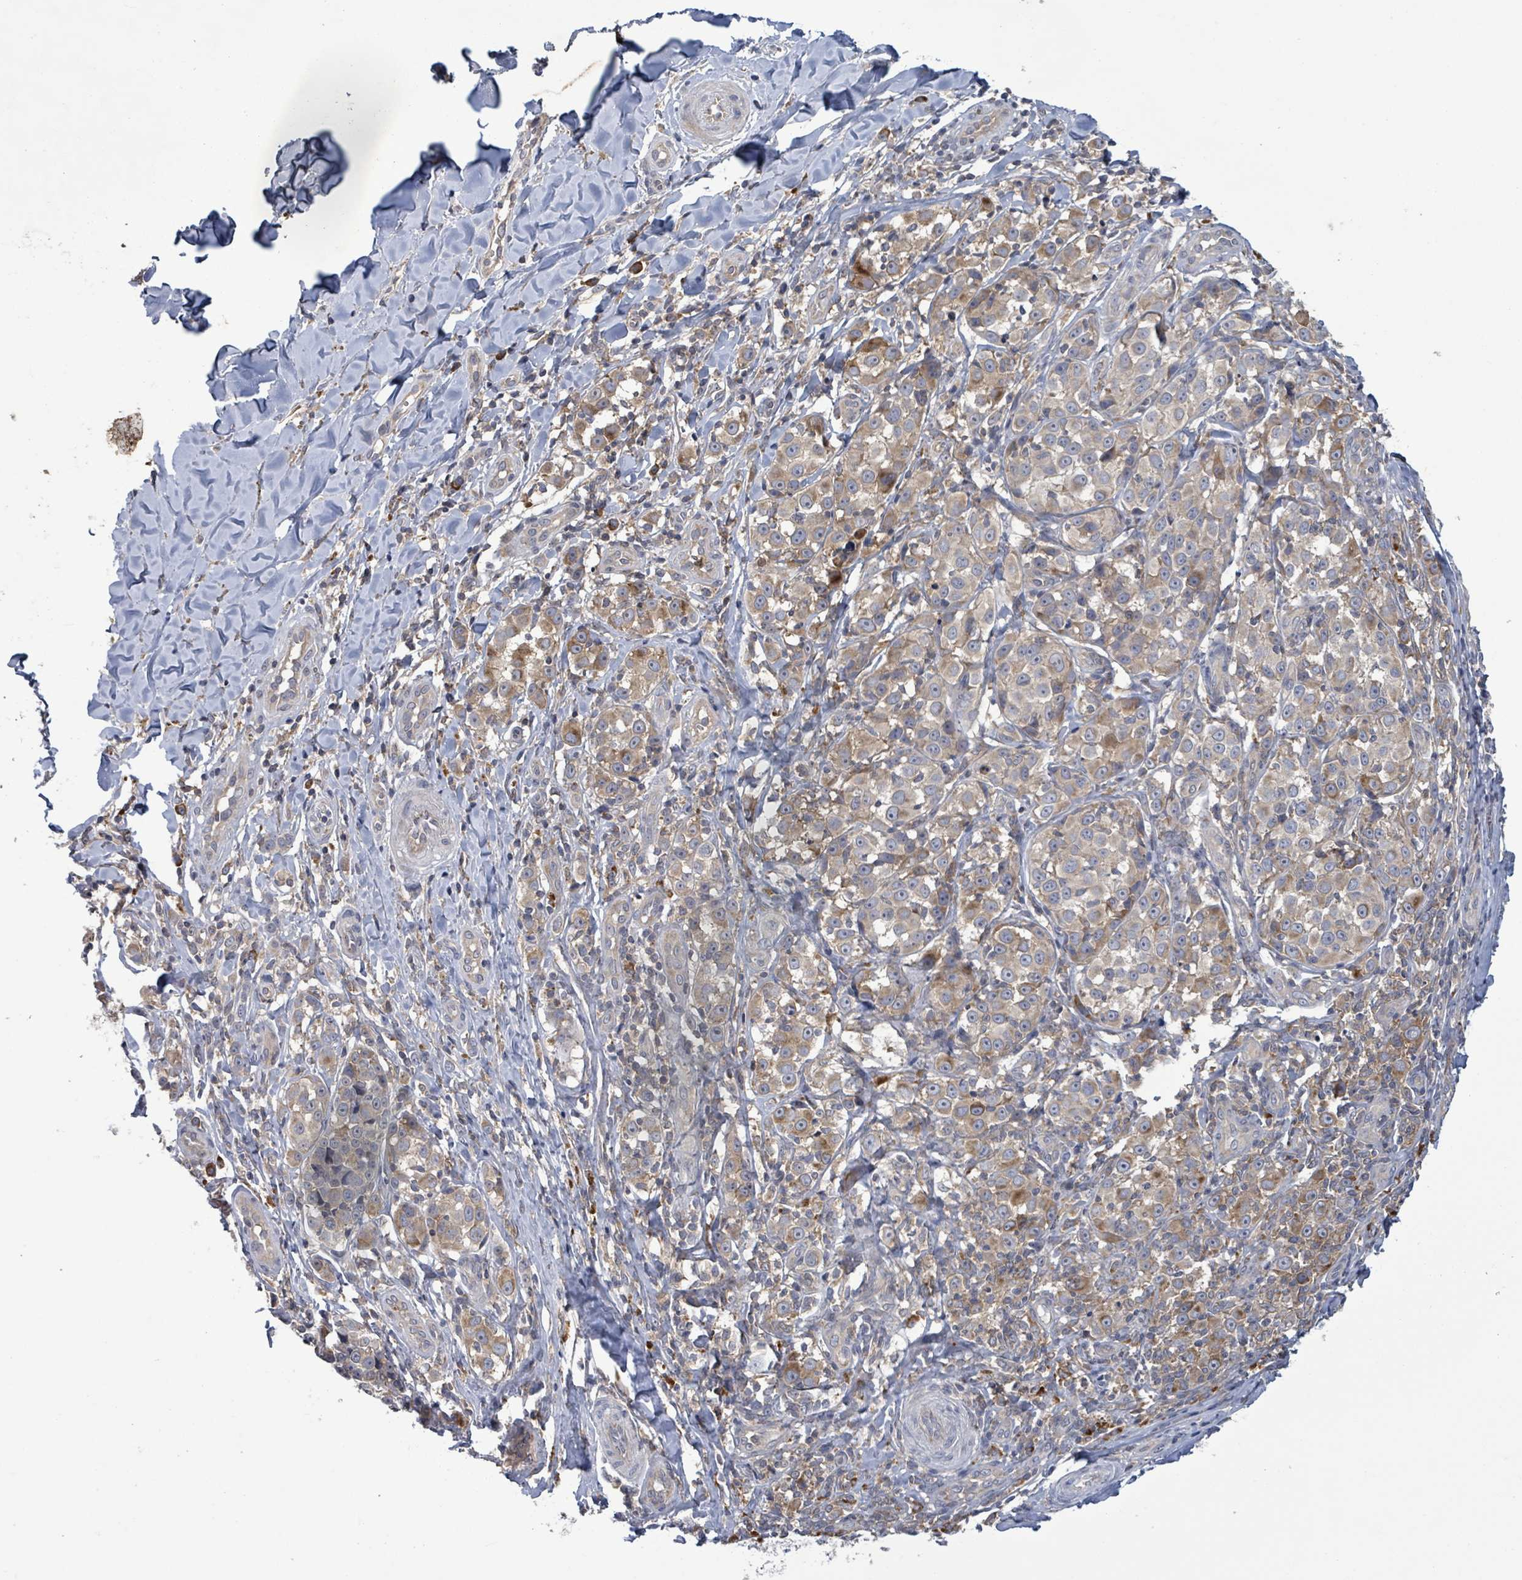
{"staining": {"intensity": "moderate", "quantity": "<25%", "location": "cytoplasmic/membranous"}, "tissue": "melanoma", "cell_type": "Tumor cells", "image_type": "cancer", "snomed": [{"axis": "morphology", "description": "Malignant melanoma, NOS"}, {"axis": "topography", "description": "Skin"}], "caption": "Malignant melanoma stained for a protein (brown) demonstrates moderate cytoplasmic/membranous positive positivity in approximately <25% of tumor cells.", "gene": "SERPINE3", "patient": {"sex": "female", "age": 35}}